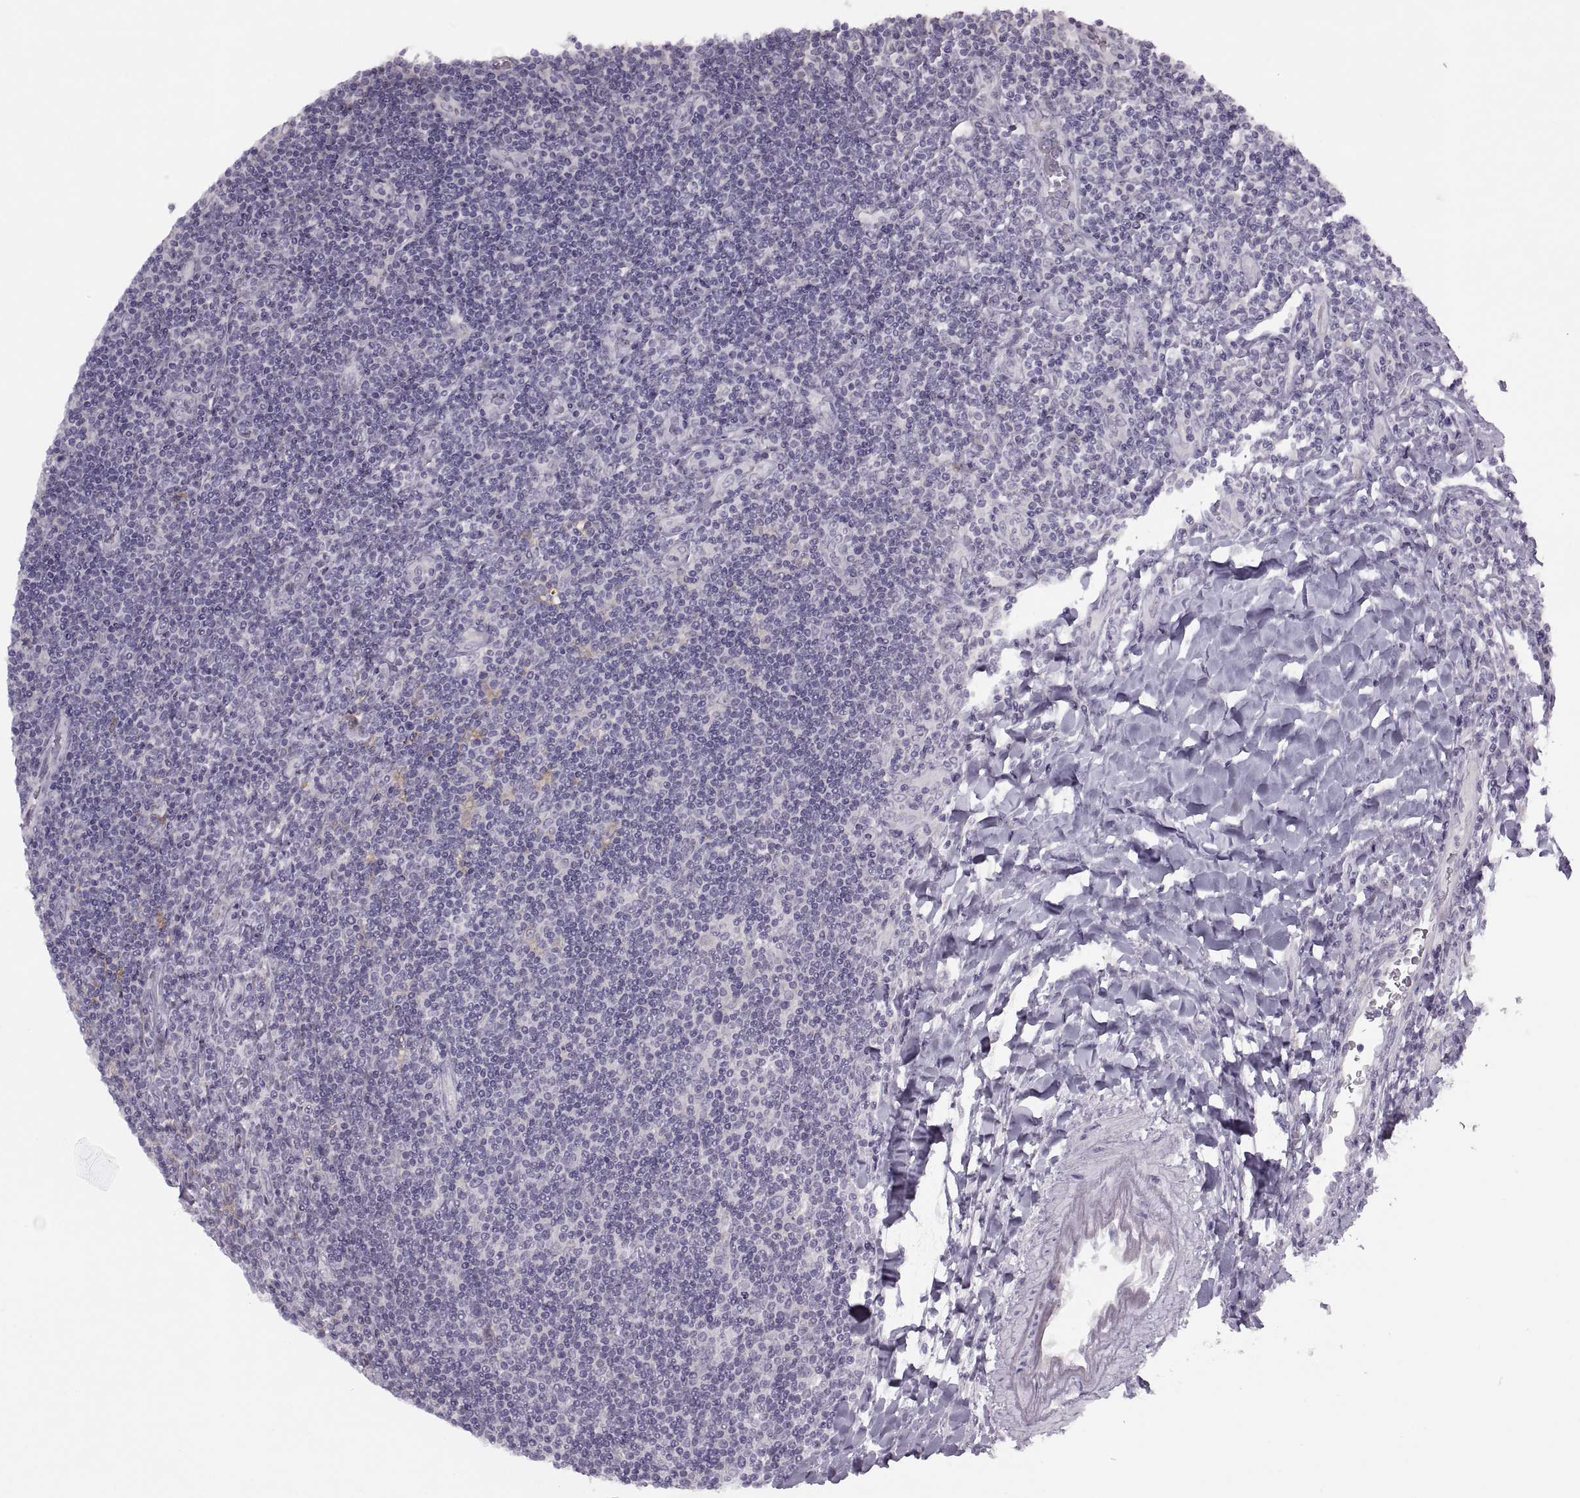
{"staining": {"intensity": "negative", "quantity": "none", "location": "none"}, "tissue": "lymphoma", "cell_type": "Tumor cells", "image_type": "cancer", "snomed": [{"axis": "morphology", "description": "Hodgkin's disease, NOS"}, {"axis": "topography", "description": "Lymph node"}], "caption": "High power microscopy histopathology image of an IHC image of Hodgkin's disease, revealing no significant staining in tumor cells. (DAB (3,3'-diaminobenzidine) IHC, high magnification).", "gene": "H2AP", "patient": {"sex": "male", "age": 40}}